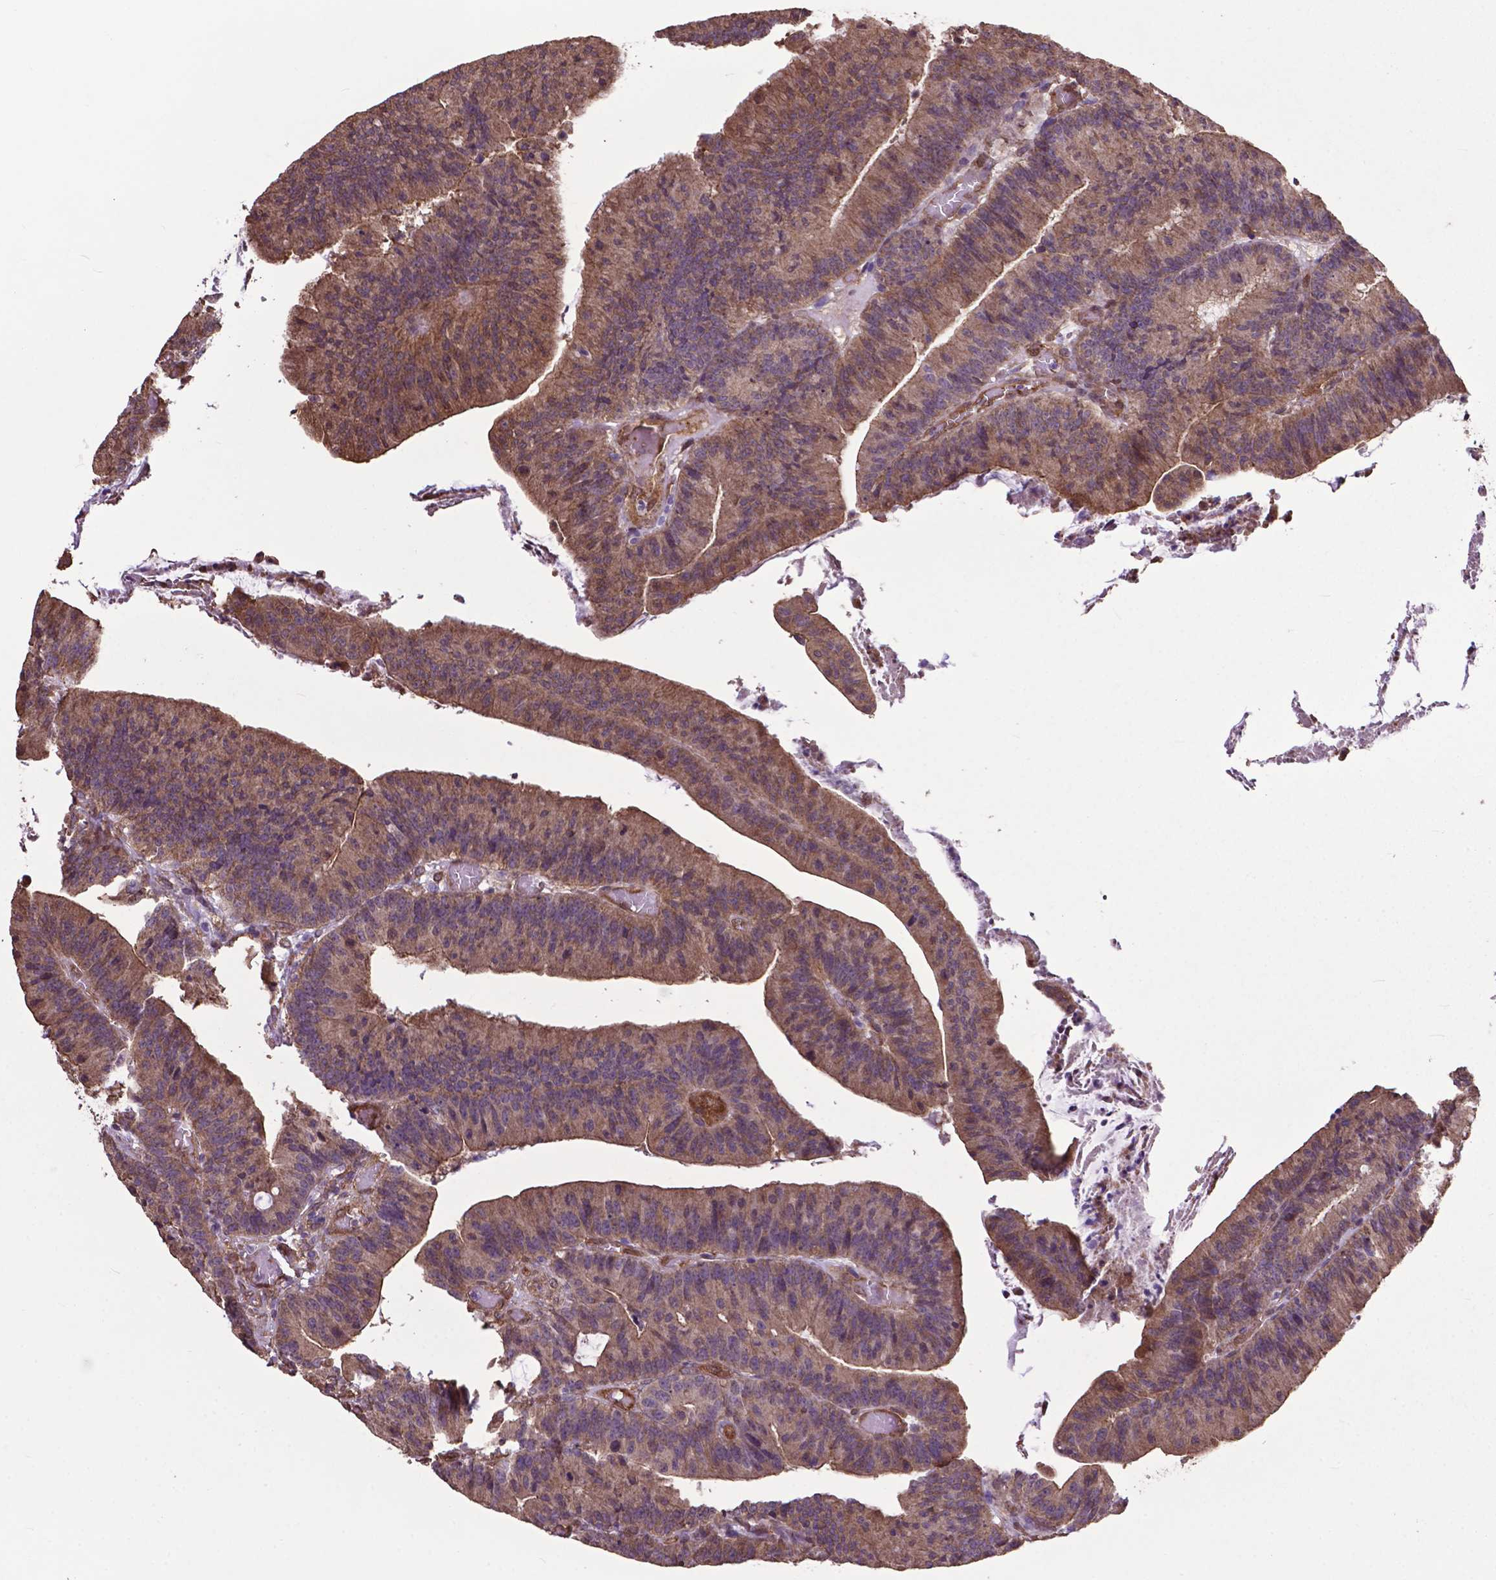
{"staining": {"intensity": "moderate", "quantity": ">75%", "location": "cytoplasmic/membranous"}, "tissue": "colorectal cancer", "cell_type": "Tumor cells", "image_type": "cancer", "snomed": [{"axis": "morphology", "description": "Adenocarcinoma, NOS"}, {"axis": "topography", "description": "Colon"}], "caption": "Brown immunohistochemical staining in adenocarcinoma (colorectal) exhibits moderate cytoplasmic/membranous positivity in about >75% of tumor cells.", "gene": "PDLIM1", "patient": {"sex": "female", "age": 78}}